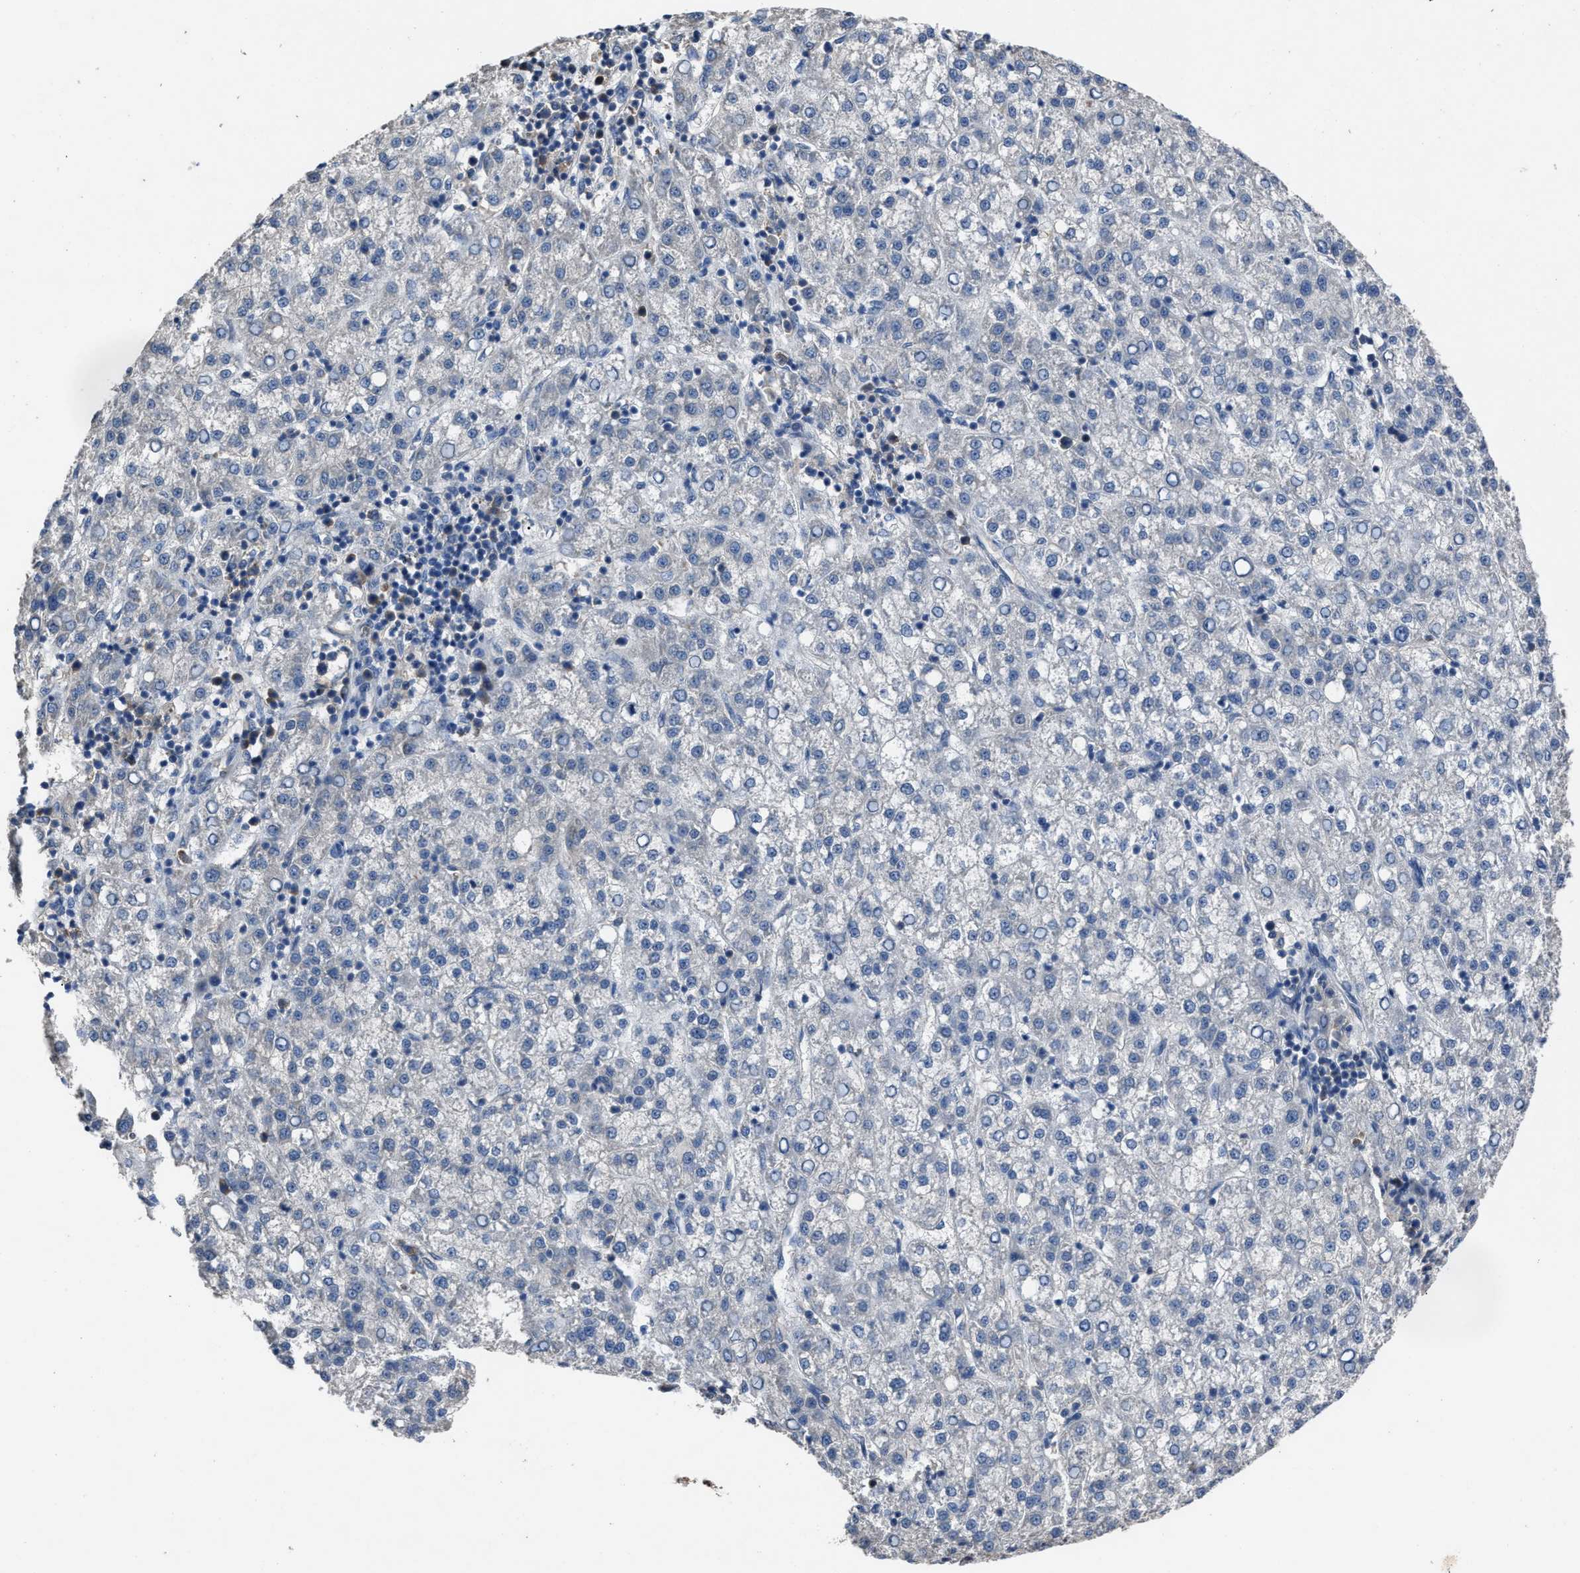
{"staining": {"intensity": "negative", "quantity": "none", "location": "none"}, "tissue": "liver cancer", "cell_type": "Tumor cells", "image_type": "cancer", "snomed": [{"axis": "morphology", "description": "Carcinoma, Hepatocellular, NOS"}, {"axis": "topography", "description": "Liver"}], "caption": "Tumor cells show no significant staining in liver hepatocellular carcinoma.", "gene": "UPF1", "patient": {"sex": "female", "age": 58}}